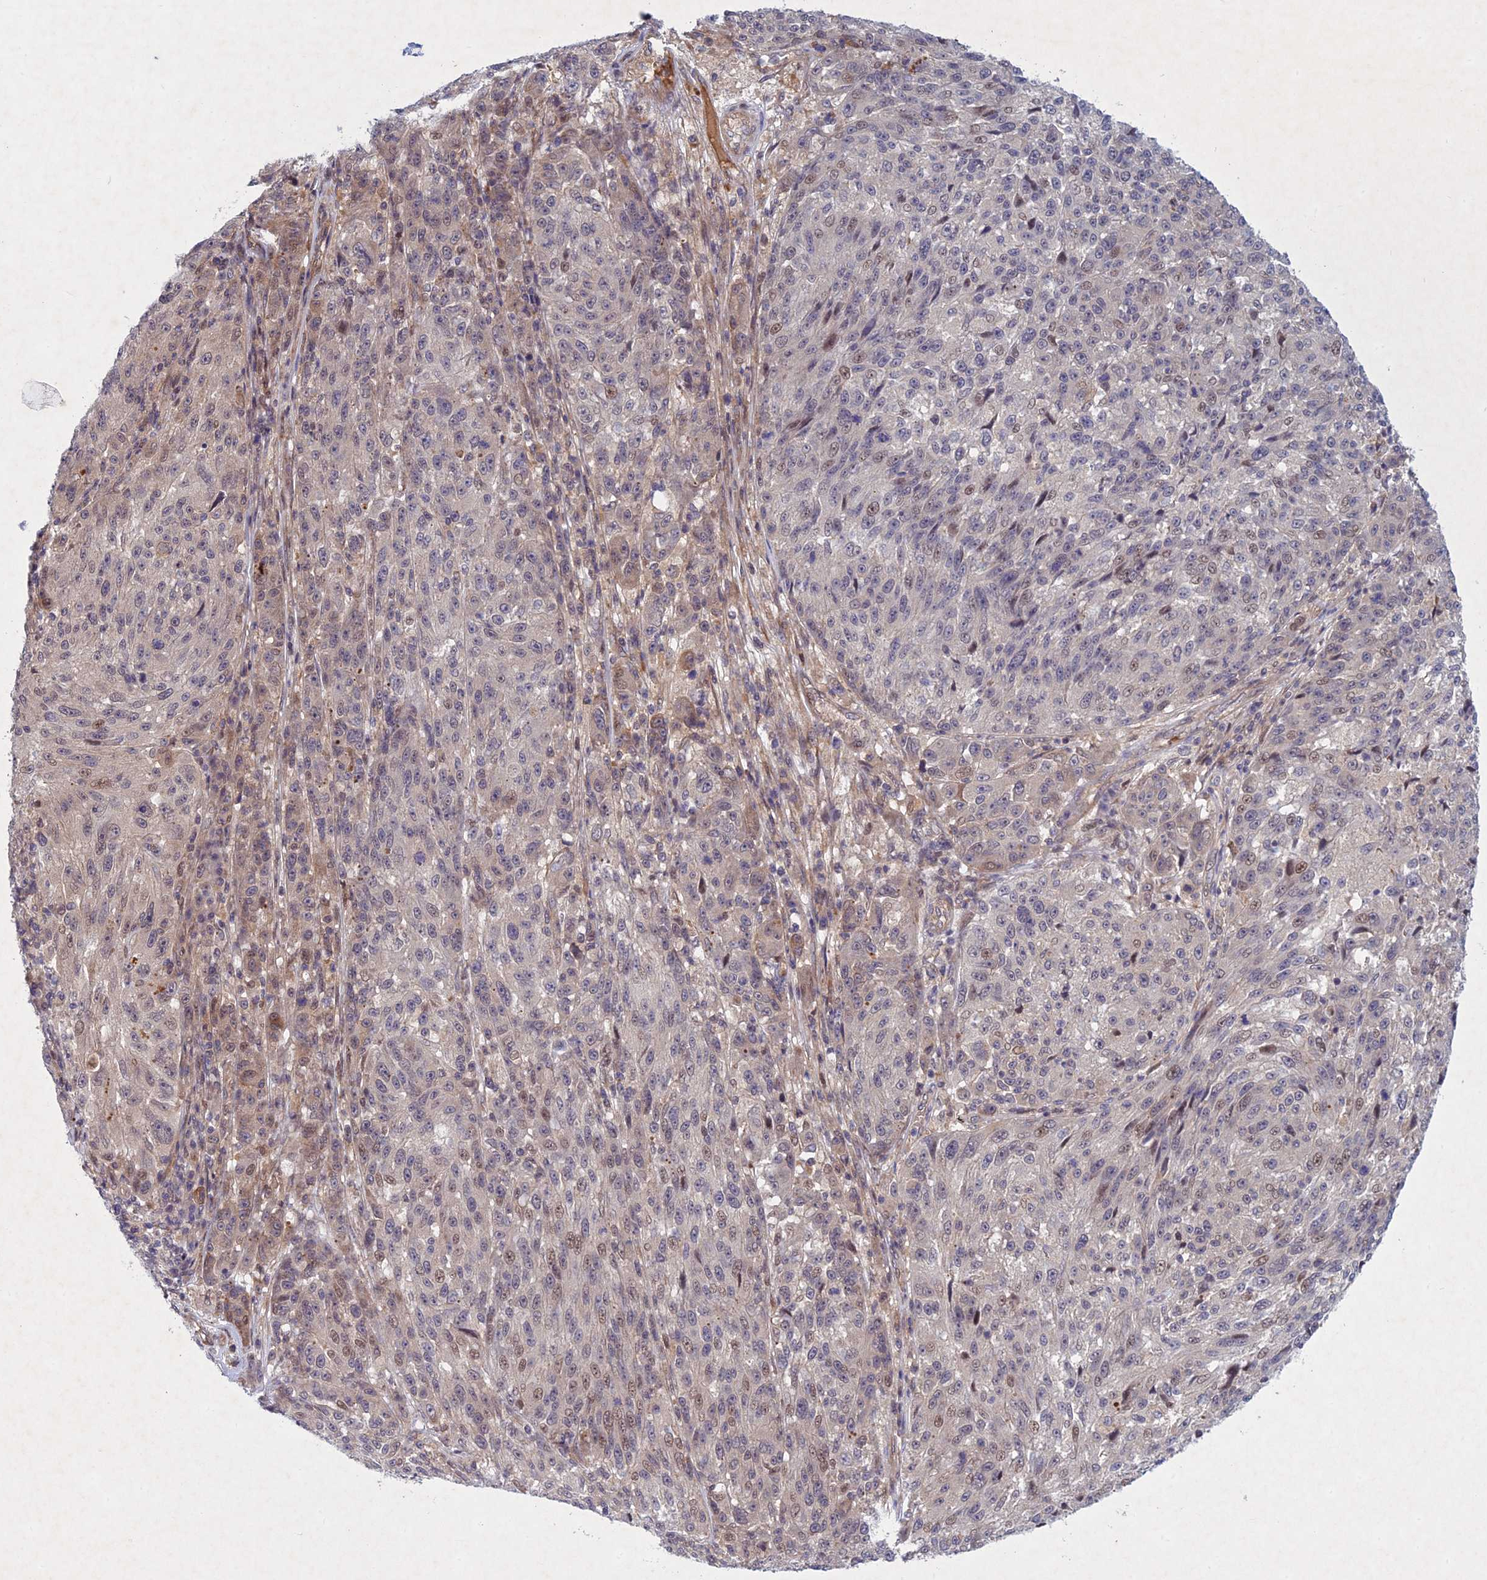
{"staining": {"intensity": "weak", "quantity": "<25%", "location": "cytoplasmic/membranous"}, "tissue": "melanoma", "cell_type": "Tumor cells", "image_type": "cancer", "snomed": [{"axis": "morphology", "description": "Malignant melanoma, NOS"}, {"axis": "topography", "description": "Skin"}], "caption": "Immunohistochemical staining of malignant melanoma reveals no significant positivity in tumor cells.", "gene": "PTHLH", "patient": {"sex": "male", "age": 53}}